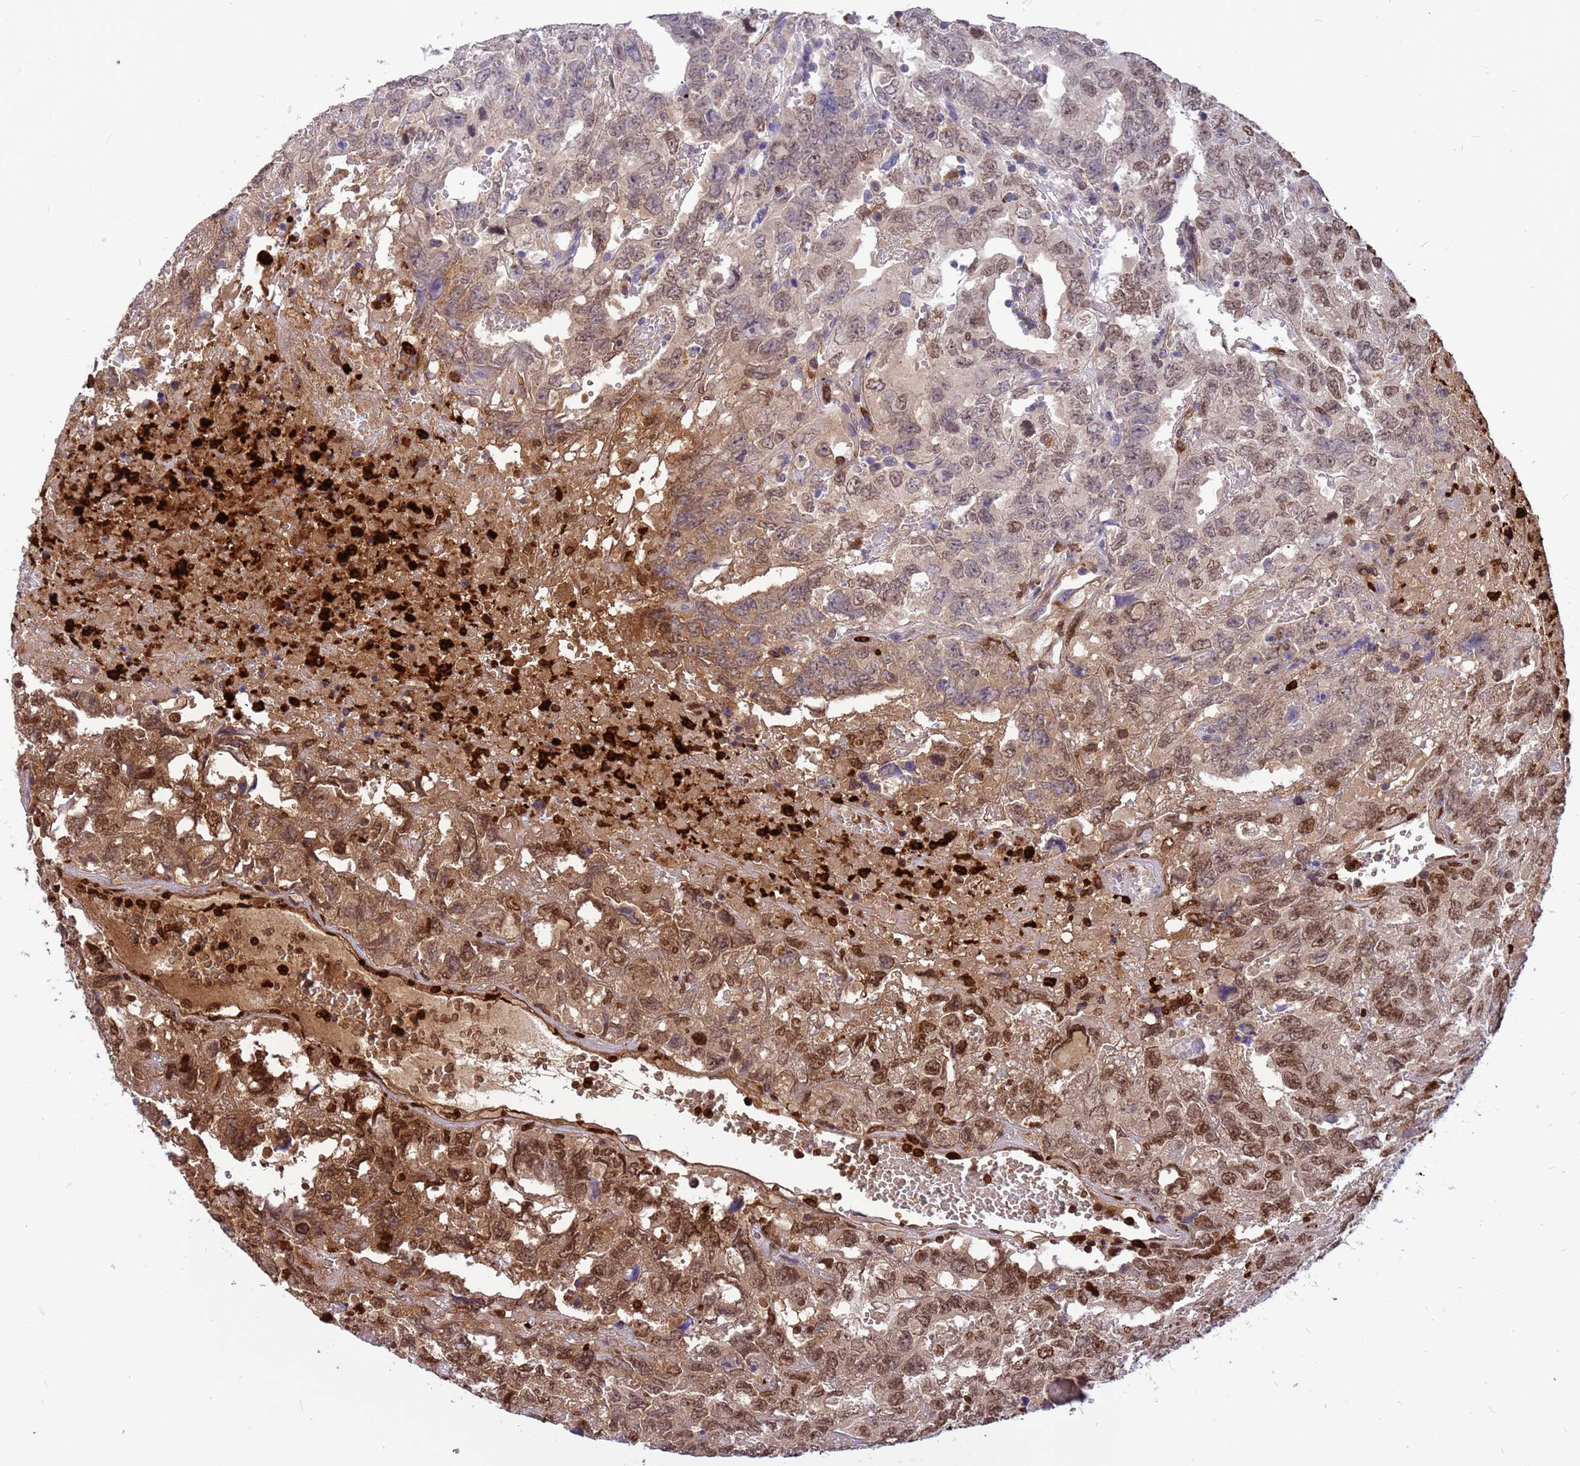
{"staining": {"intensity": "moderate", "quantity": "25%-75%", "location": "nuclear"}, "tissue": "testis cancer", "cell_type": "Tumor cells", "image_type": "cancer", "snomed": [{"axis": "morphology", "description": "Carcinoma, Embryonal, NOS"}, {"axis": "topography", "description": "Testis"}], "caption": "Brown immunohistochemical staining in testis cancer demonstrates moderate nuclear positivity in about 25%-75% of tumor cells. (DAB (3,3'-diaminobenzidine) IHC with brightfield microscopy, high magnification).", "gene": "ORM1", "patient": {"sex": "male", "age": 45}}